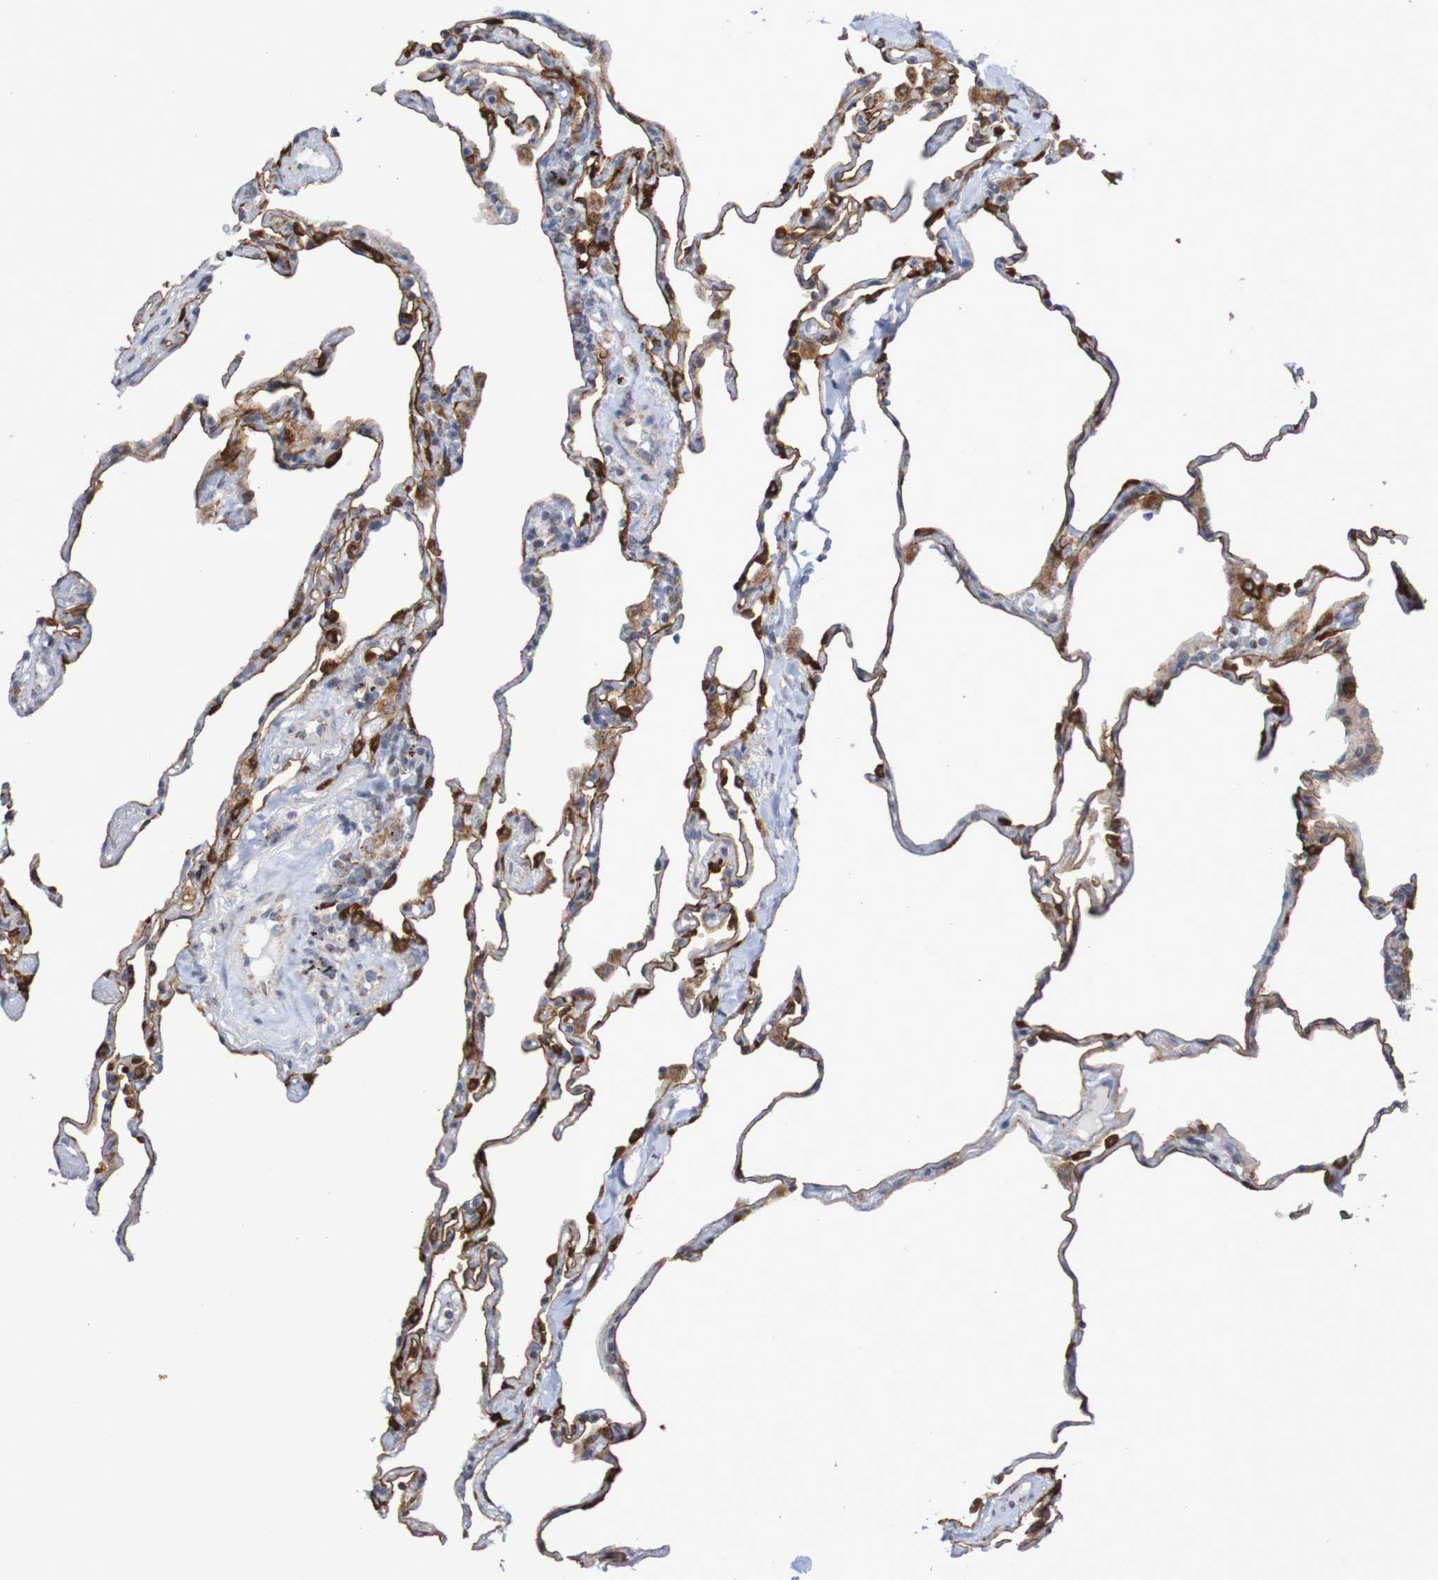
{"staining": {"intensity": "moderate", "quantity": "25%-75%", "location": "cytoplasmic/membranous"}, "tissue": "lung", "cell_type": "Alveolar cells", "image_type": "normal", "snomed": [{"axis": "morphology", "description": "Normal tissue, NOS"}, {"axis": "topography", "description": "Lung"}], "caption": "Alveolar cells exhibit moderate cytoplasmic/membranous positivity in approximately 25%-75% of cells in unremarkable lung.", "gene": "DVL1", "patient": {"sex": "male", "age": 59}}